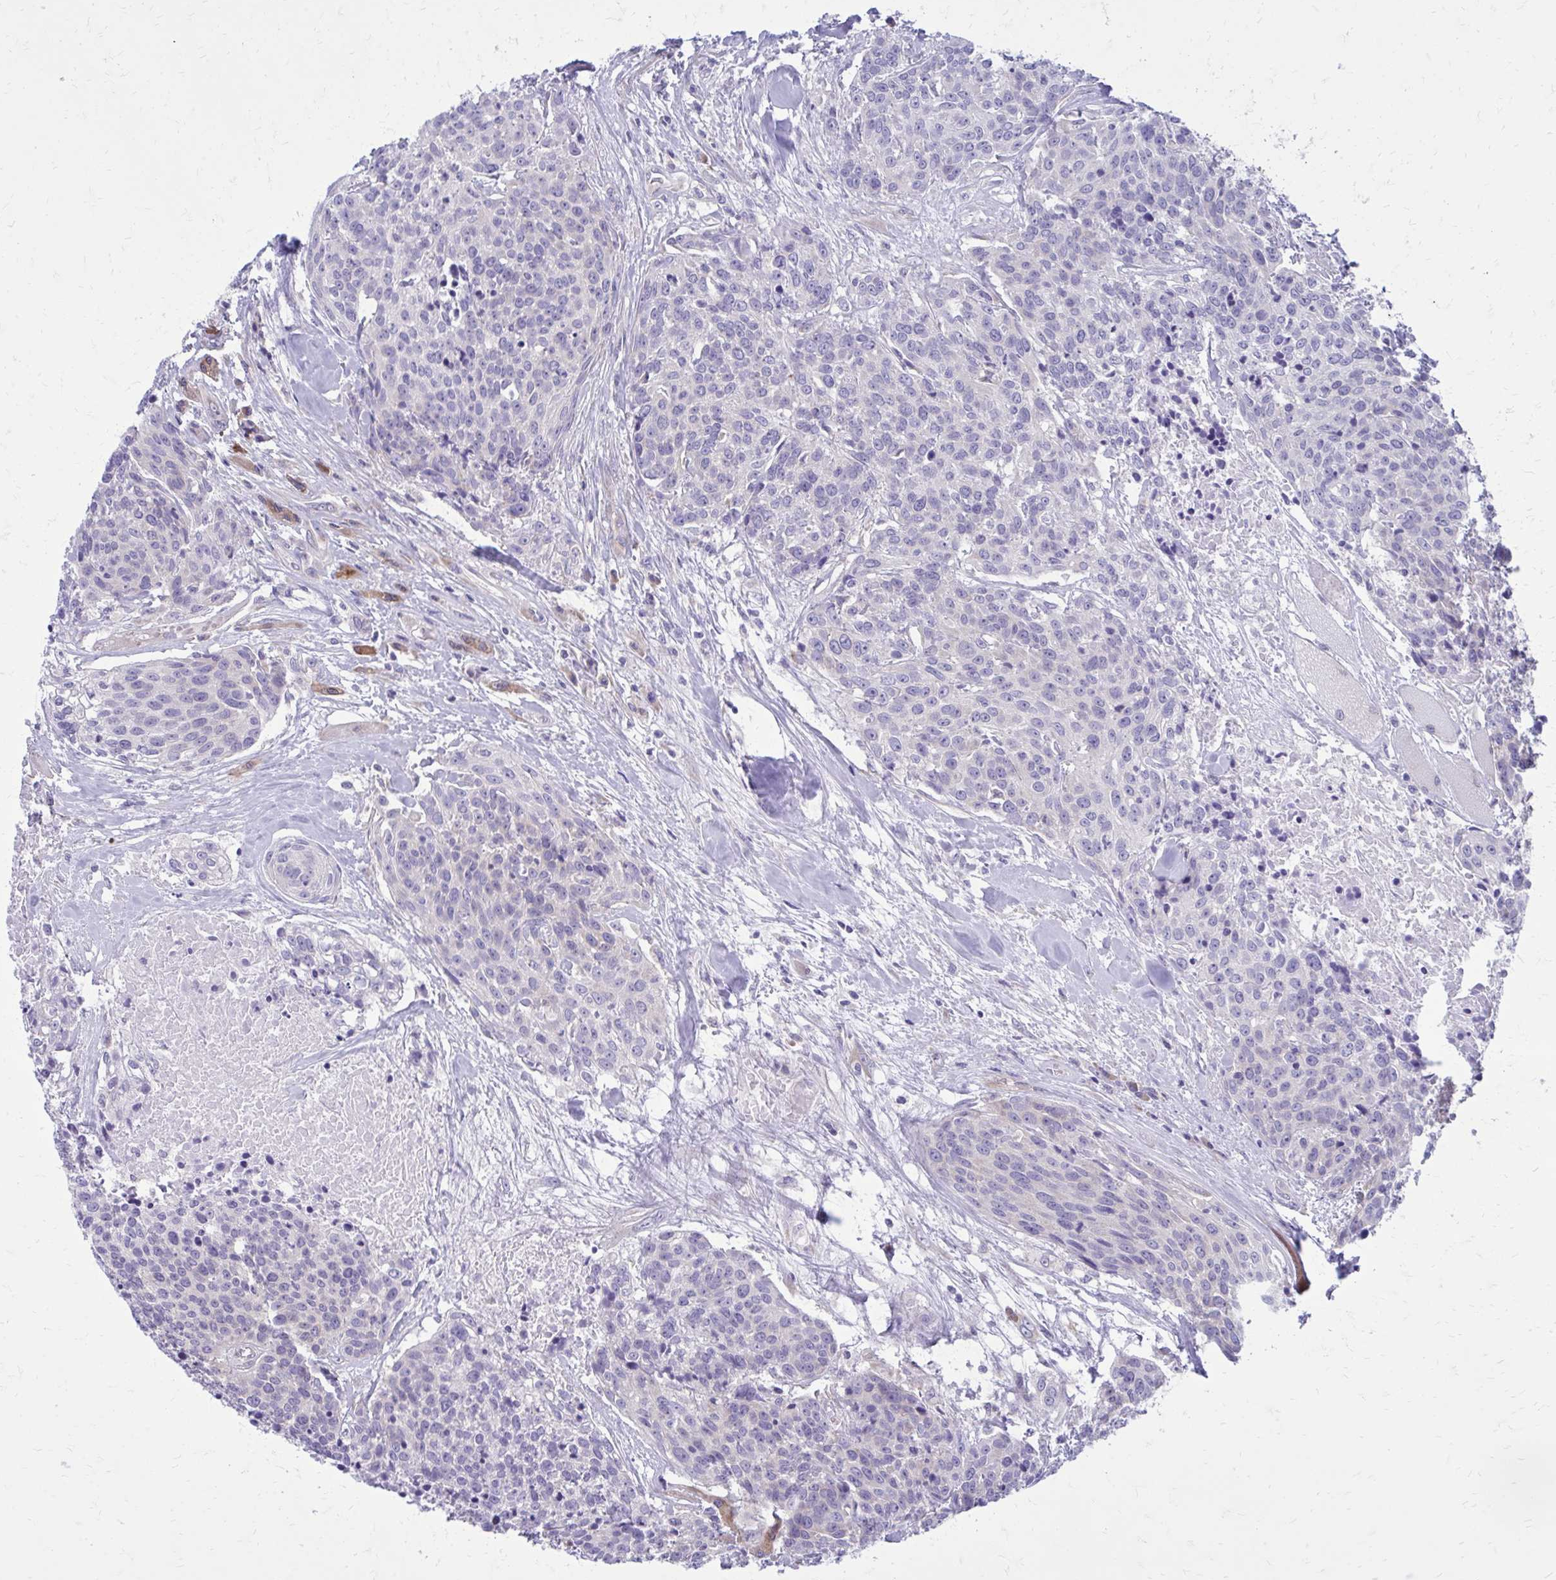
{"staining": {"intensity": "negative", "quantity": "none", "location": "none"}, "tissue": "head and neck cancer", "cell_type": "Tumor cells", "image_type": "cancer", "snomed": [{"axis": "morphology", "description": "Squamous cell carcinoma, NOS"}, {"axis": "topography", "description": "Oral tissue"}, {"axis": "topography", "description": "Head-Neck"}], "caption": "Squamous cell carcinoma (head and neck) was stained to show a protein in brown. There is no significant positivity in tumor cells. (DAB (3,3'-diaminobenzidine) immunohistochemistry, high magnification).", "gene": "GIGYF2", "patient": {"sex": "male", "age": 64}}